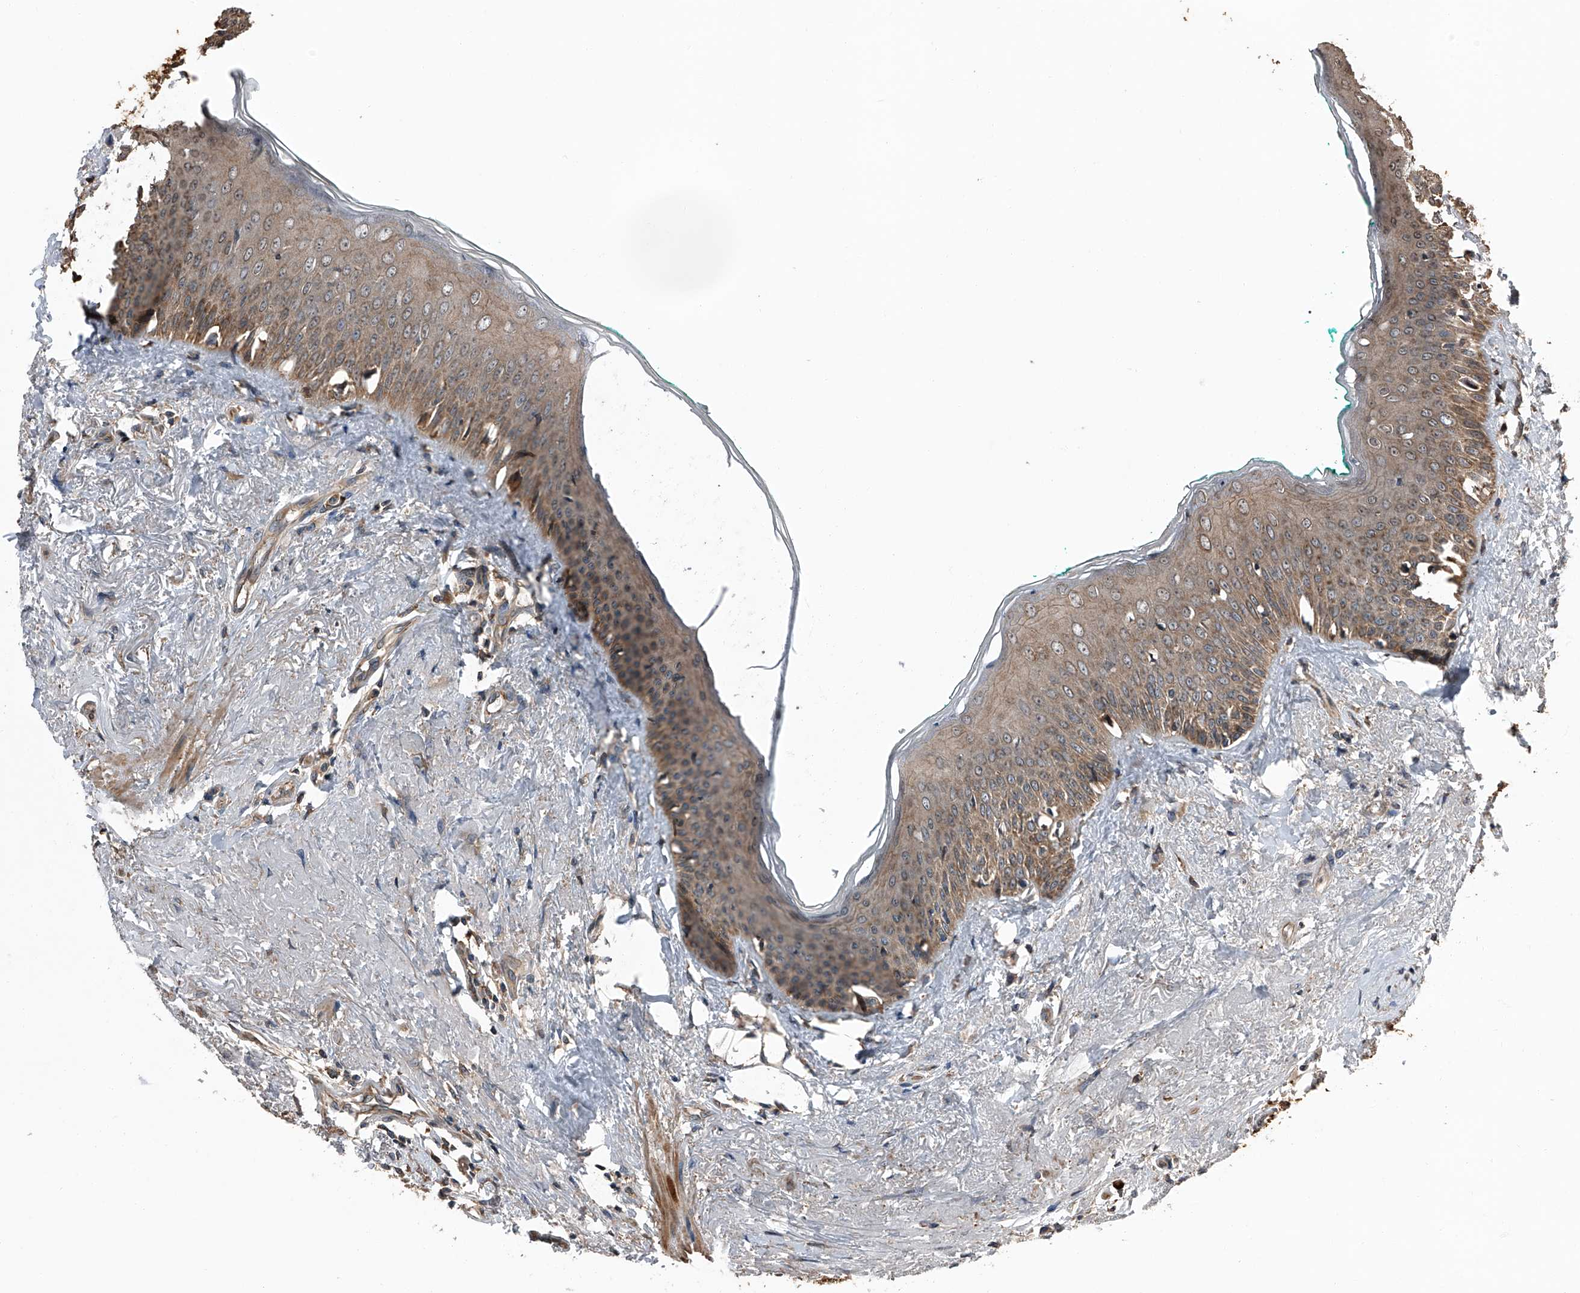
{"staining": {"intensity": "moderate", "quantity": ">75%", "location": "cytoplasmic/membranous"}, "tissue": "oral mucosa", "cell_type": "Squamous epithelial cells", "image_type": "normal", "snomed": [{"axis": "morphology", "description": "Normal tissue, NOS"}, {"axis": "topography", "description": "Oral tissue"}], "caption": "Protein staining of benign oral mucosa displays moderate cytoplasmic/membranous staining in about >75% of squamous epithelial cells. The staining is performed using DAB (3,3'-diaminobenzidine) brown chromogen to label protein expression. The nuclei are counter-stained blue using hematoxylin.", "gene": "KCNJ2", "patient": {"sex": "female", "age": 70}}